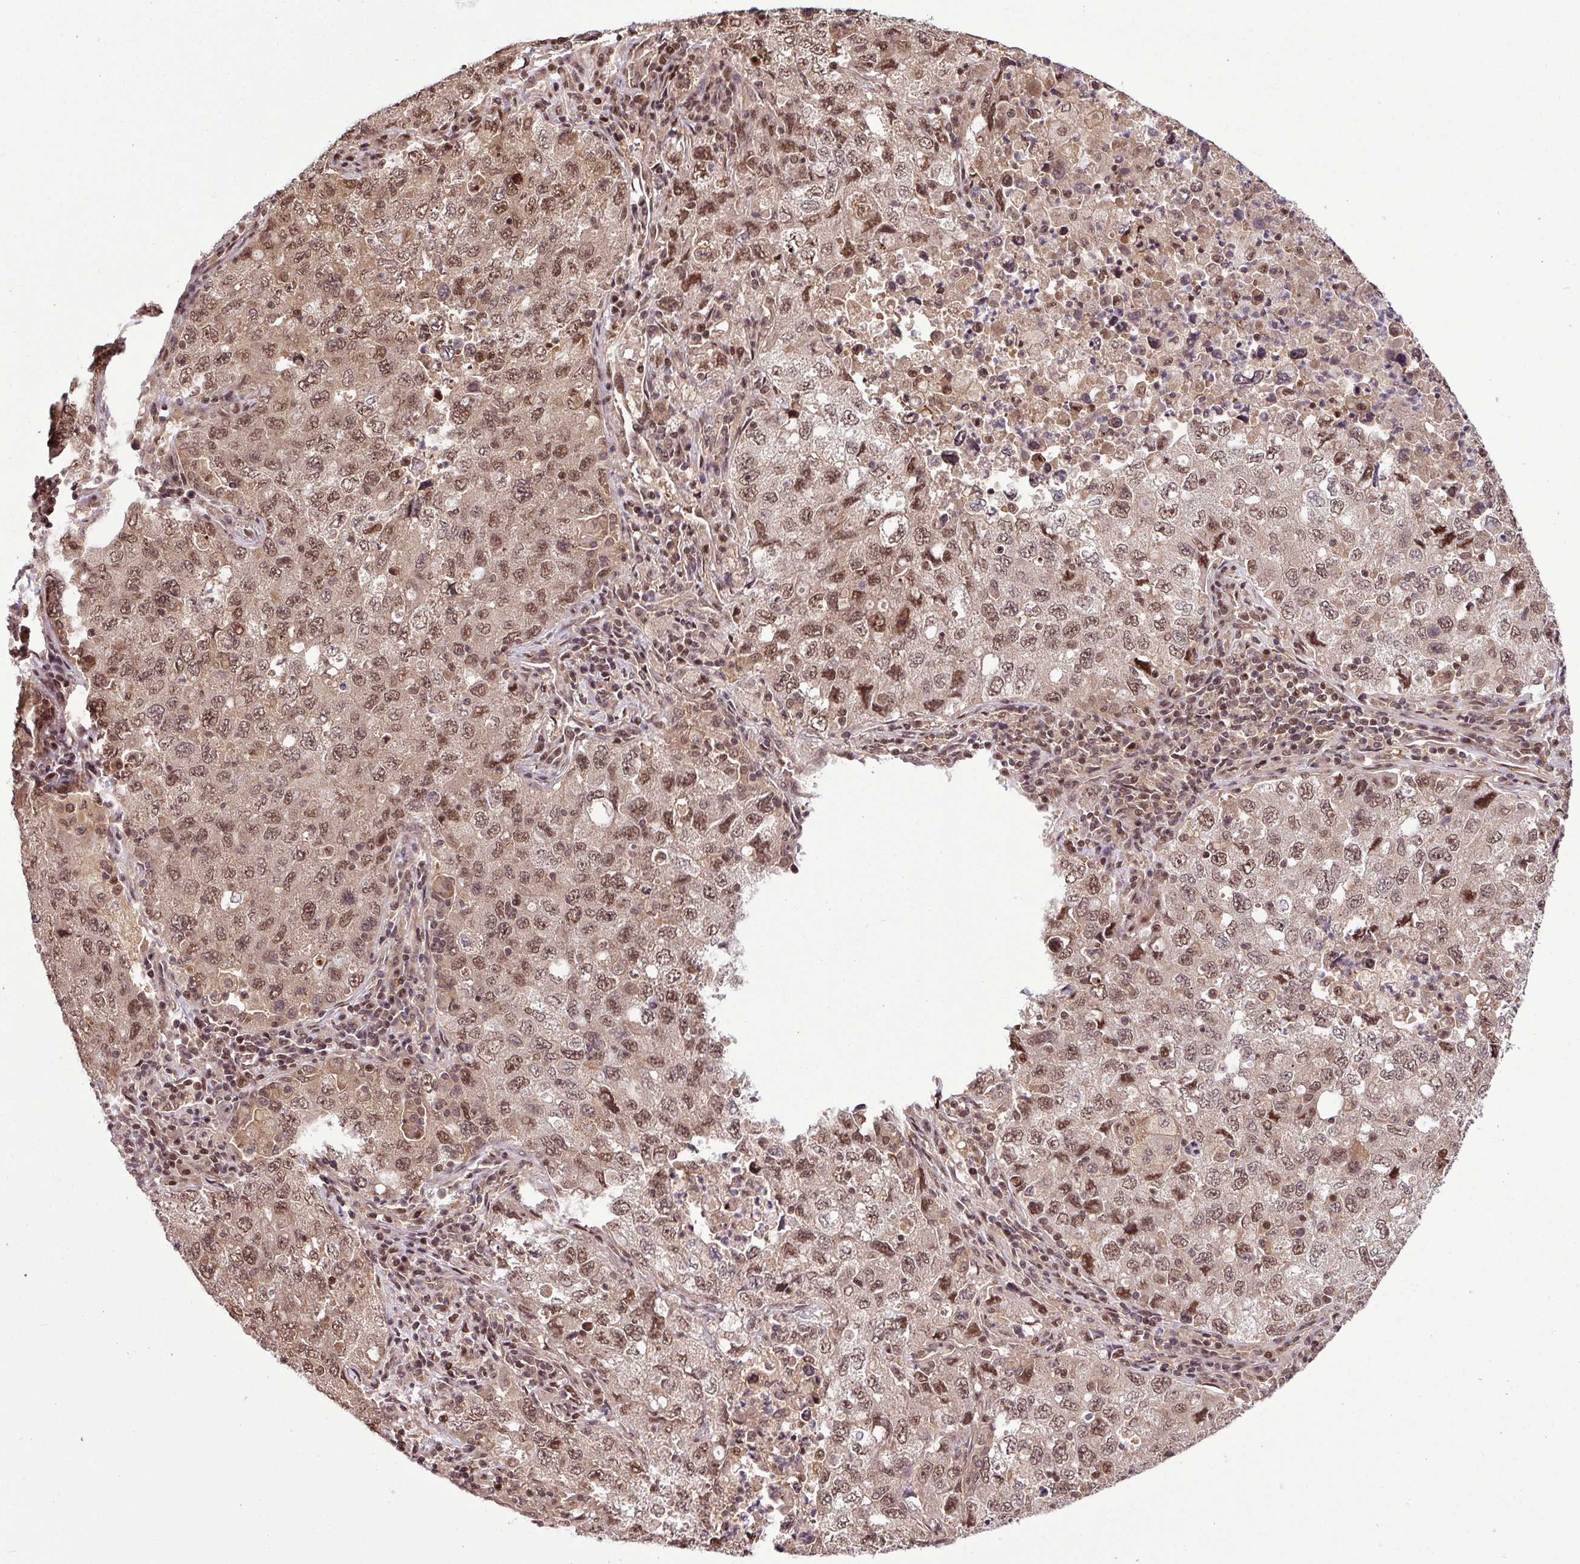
{"staining": {"intensity": "moderate", "quantity": ">75%", "location": "cytoplasmic/membranous,nuclear"}, "tissue": "lung cancer", "cell_type": "Tumor cells", "image_type": "cancer", "snomed": [{"axis": "morphology", "description": "Adenocarcinoma, NOS"}, {"axis": "topography", "description": "Lung"}], "caption": "High-magnification brightfield microscopy of adenocarcinoma (lung) stained with DAB (3,3'-diaminobenzidine) (brown) and counterstained with hematoxylin (blue). tumor cells exhibit moderate cytoplasmic/membranous and nuclear staining is identified in about>75% of cells. (DAB IHC, brown staining for protein, blue staining for nuclei).", "gene": "ITPKC", "patient": {"sex": "female", "age": 57}}